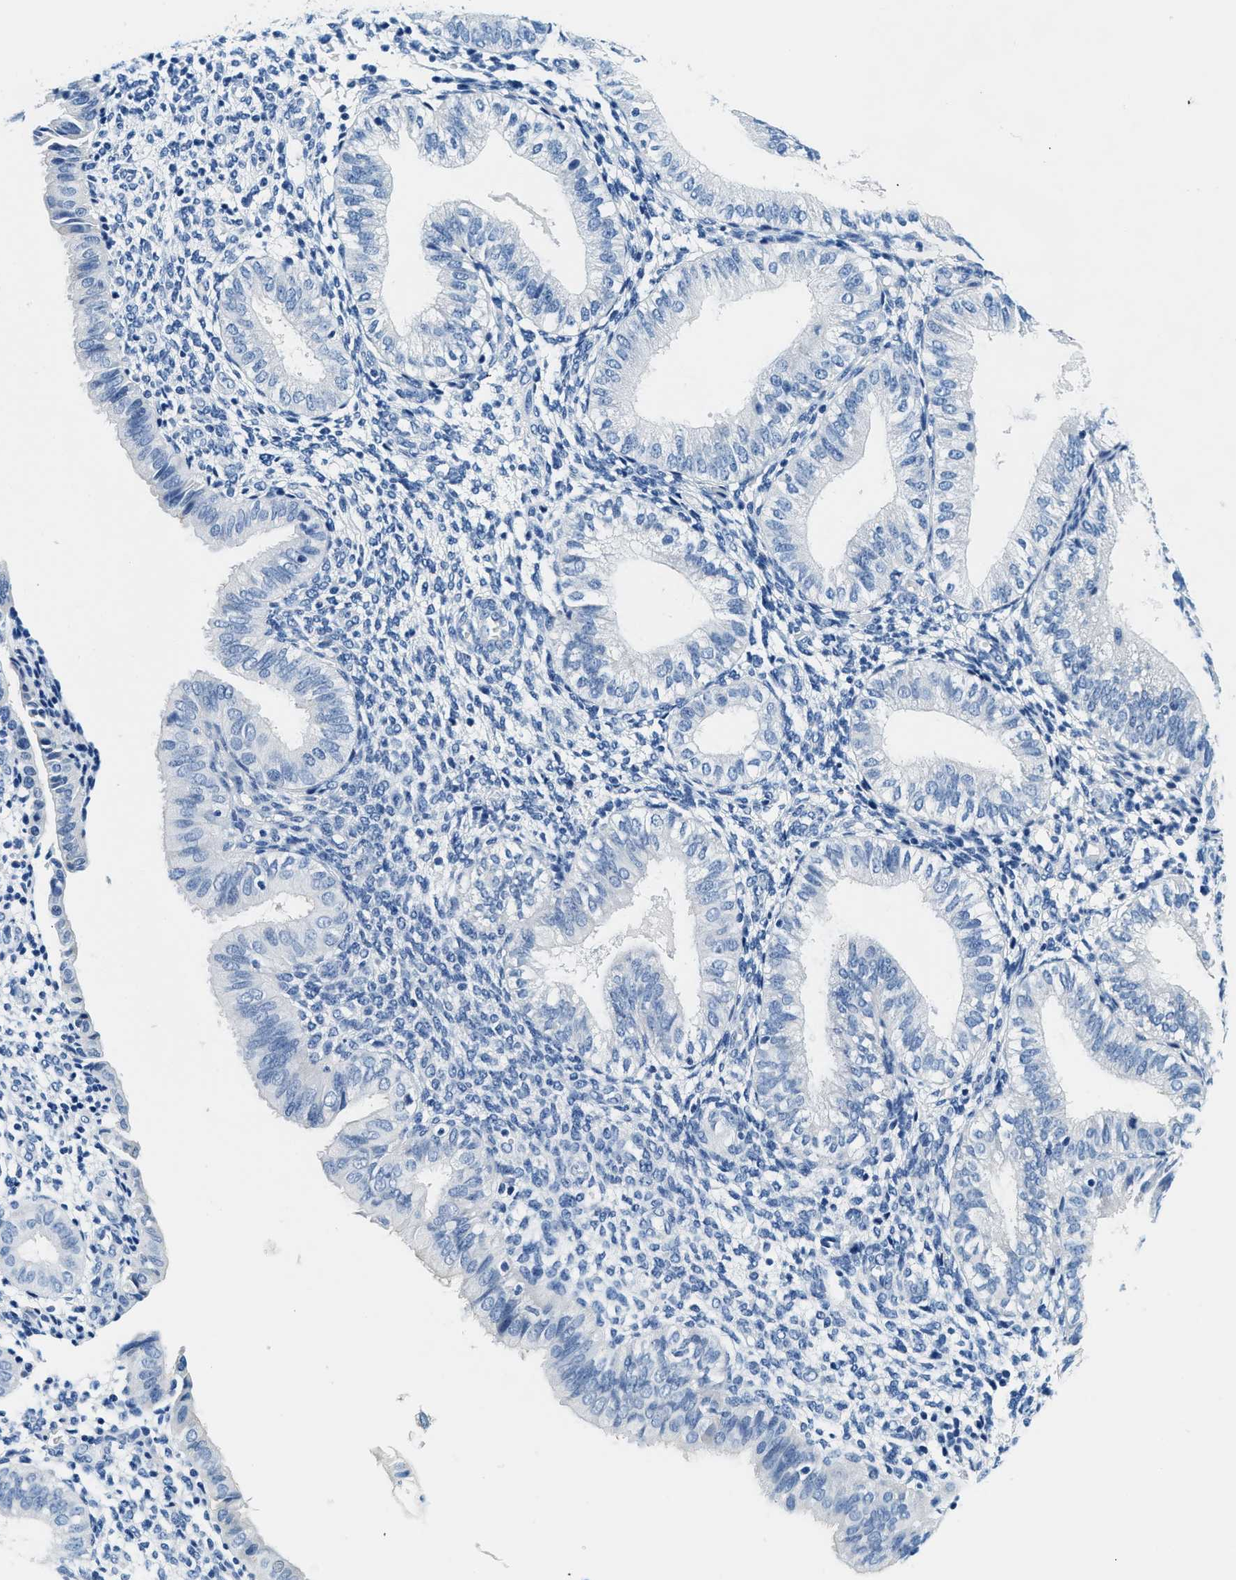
{"staining": {"intensity": "negative", "quantity": "none", "location": "none"}, "tissue": "endometrium", "cell_type": "Cells in endometrial stroma", "image_type": "normal", "snomed": [{"axis": "morphology", "description": "Normal tissue, NOS"}, {"axis": "topography", "description": "Endometrium"}], "caption": "Immunohistochemical staining of normal endometrium shows no significant expression in cells in endometrial stroma.", "gene": "GSTM3", "patient": {"sex": "female", "age": 39}}